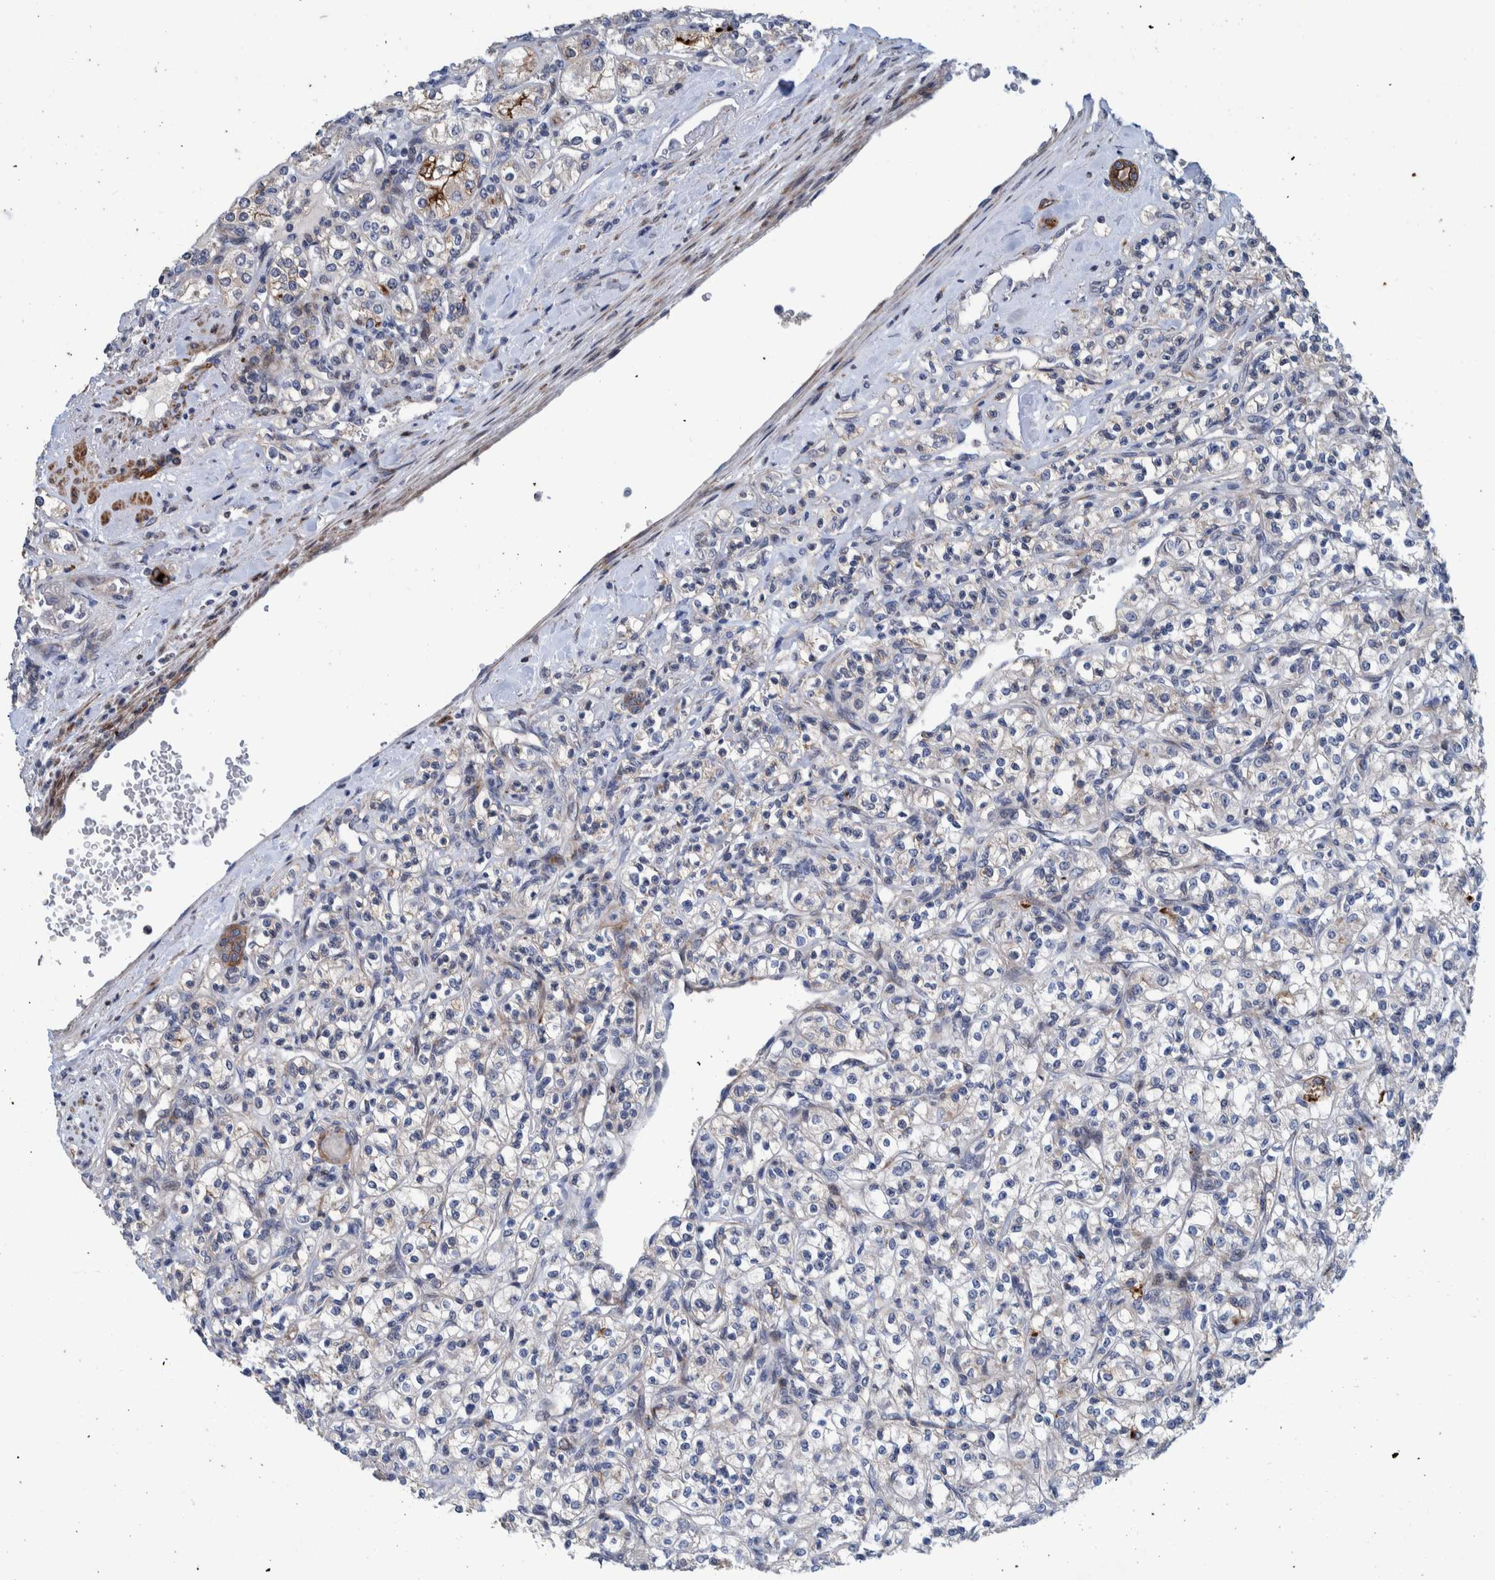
{"staining": {"intensity": "negative", "quantity": "none", "location": "none"}, "tissue": "renal cancer", "cell_type": "Tumor cells", "image_type": "cancer", "snomed": [{"axis": "morphology", "description": "Adenocarcinoma, NOS"}, {"axis": "topography", "description": "Kidney"}], "caption": "Tumor cells are negative for protein expression in human renal cancer. Nuclei are stained in blue.", "gene": "MKS1", "patient": {"sex": "male", "age": 77}}